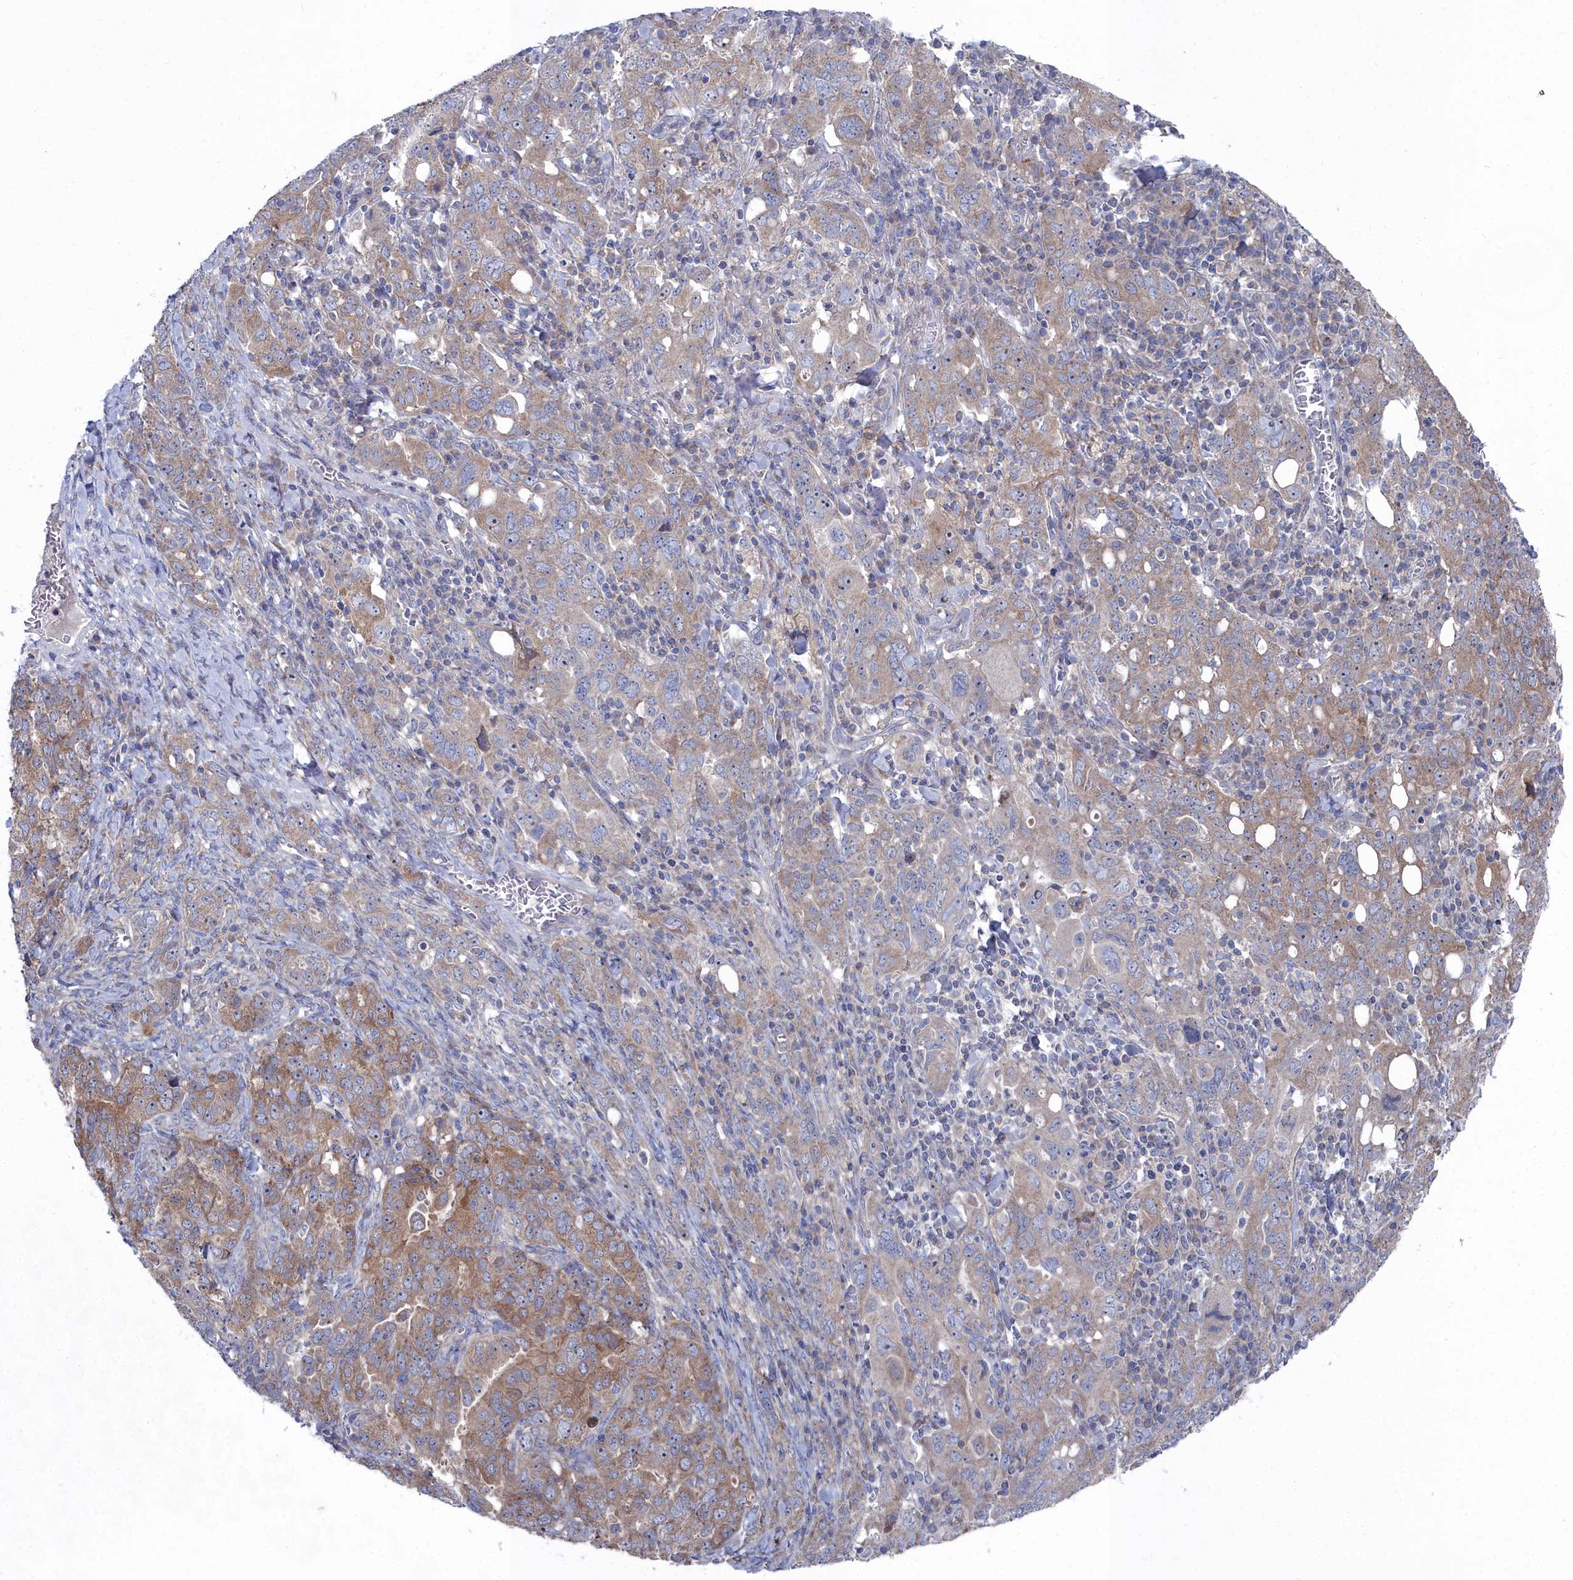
{"staining": {"intensity": "moderate", "quantity": ">75%", "location": "cytoplasmic/membranous"}, "tissue": "ovarian cancer", "cell_type": "Tumor cells", "image_type": "cancer", "snomed": [{"axis": "morphology", "description": "Carcinoma, endometroid"}, {"axis": "topography", "description": "Ovary"}], "caption": "Immunohistochemical staining of human ovarian cancer demonstrates medium levels of moderate cytoplasmic/membranous expression in about >75% of tumor cells.", "gene": "CCDC149", "patient": {"sex": "female", "age": 62}}